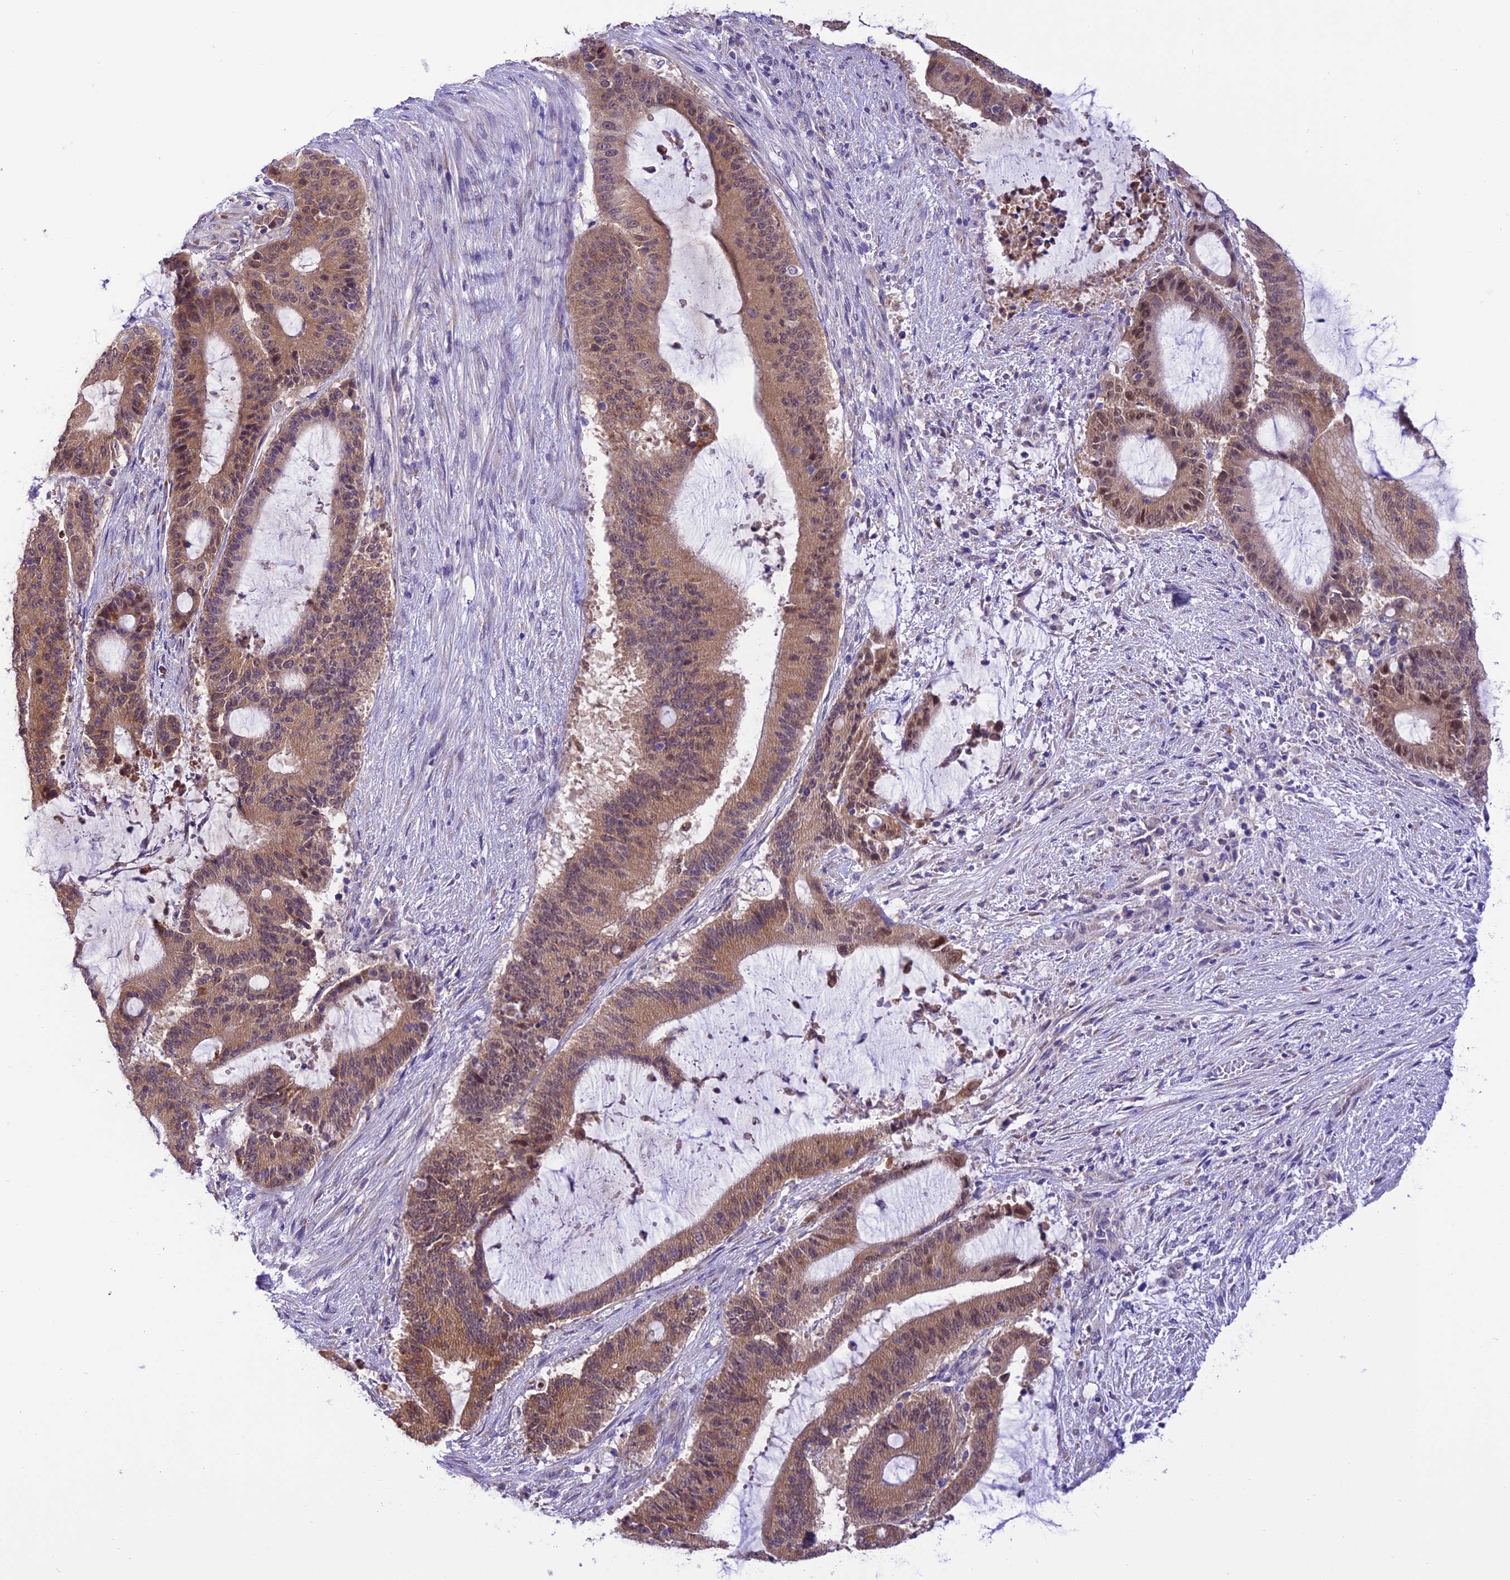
{"staining": {"intensity": "moderate", "quantity": ">75%", "location": "cytoplasmic/membranous,nuclear"}, "tissue": "liver cancer", "cell_type": "Tumor cells", "image_type": "cancer", "snomed": [{"axis": "morphology", "description": "Normal tissue, NOS"}, {"axis": "morphology", "description": "Cholangiocarcinoma"}, {"axis": "topography", "description": "Liver"}, {"axis": "topography", "description": "Peripheral nerve tissue"}], "caption": "A photomicrograph of human liver cancer (cholangiocarcinoma) stained for a protein shows moderate cytoplasmic/membranous and nuclear brown staining in tumor cells. (brown staining indicates protein expression, while blue staining denotes nuclei).", "gene": "RNF126", "patient": {"sex": "female", "age": 73}}